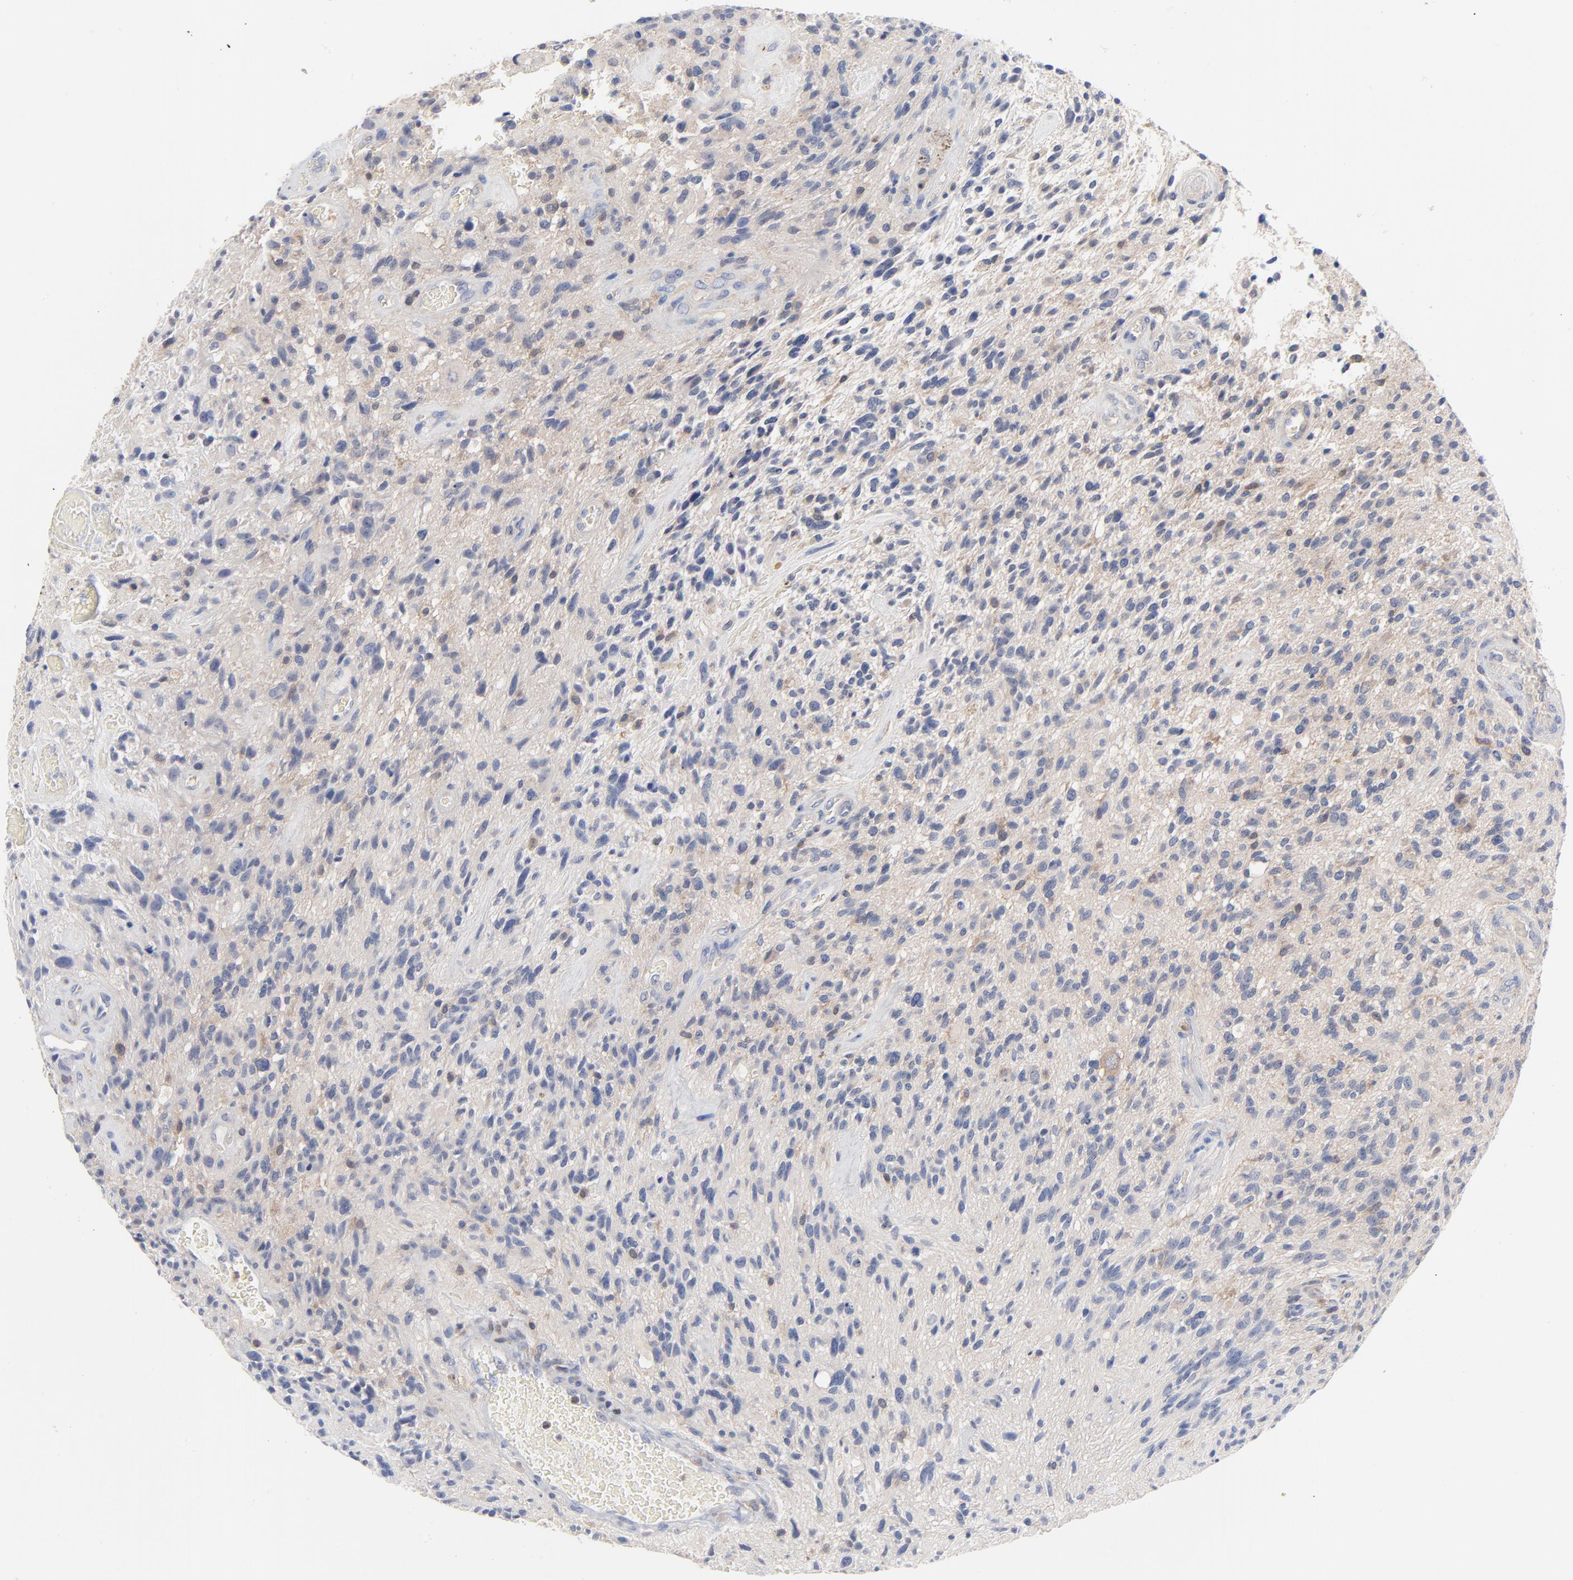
{"staining": {"intensity": "negative", "quantity": "none", "location": "none"}, "tissue": "glioma", "cell_type": "Tumor cells", "image_type": "cancer", "snomed": [{"axis": "morphology", "description": "Normal tissue, NOS"}, {"axis": "morphology", "description": "Glioma, malignant, High grade"}, {"axis": "topography", "description": "Cerebral cortex"}], "caption": "This histopathology image is of glioma stained with immunohistochemistry (IHC) to label a protein in brown with the nuclei are counter-stained blue. There is no positivity in tumor cells.", "gene": "CAB39L", "patient": {"sex": "male", "age": 75}}